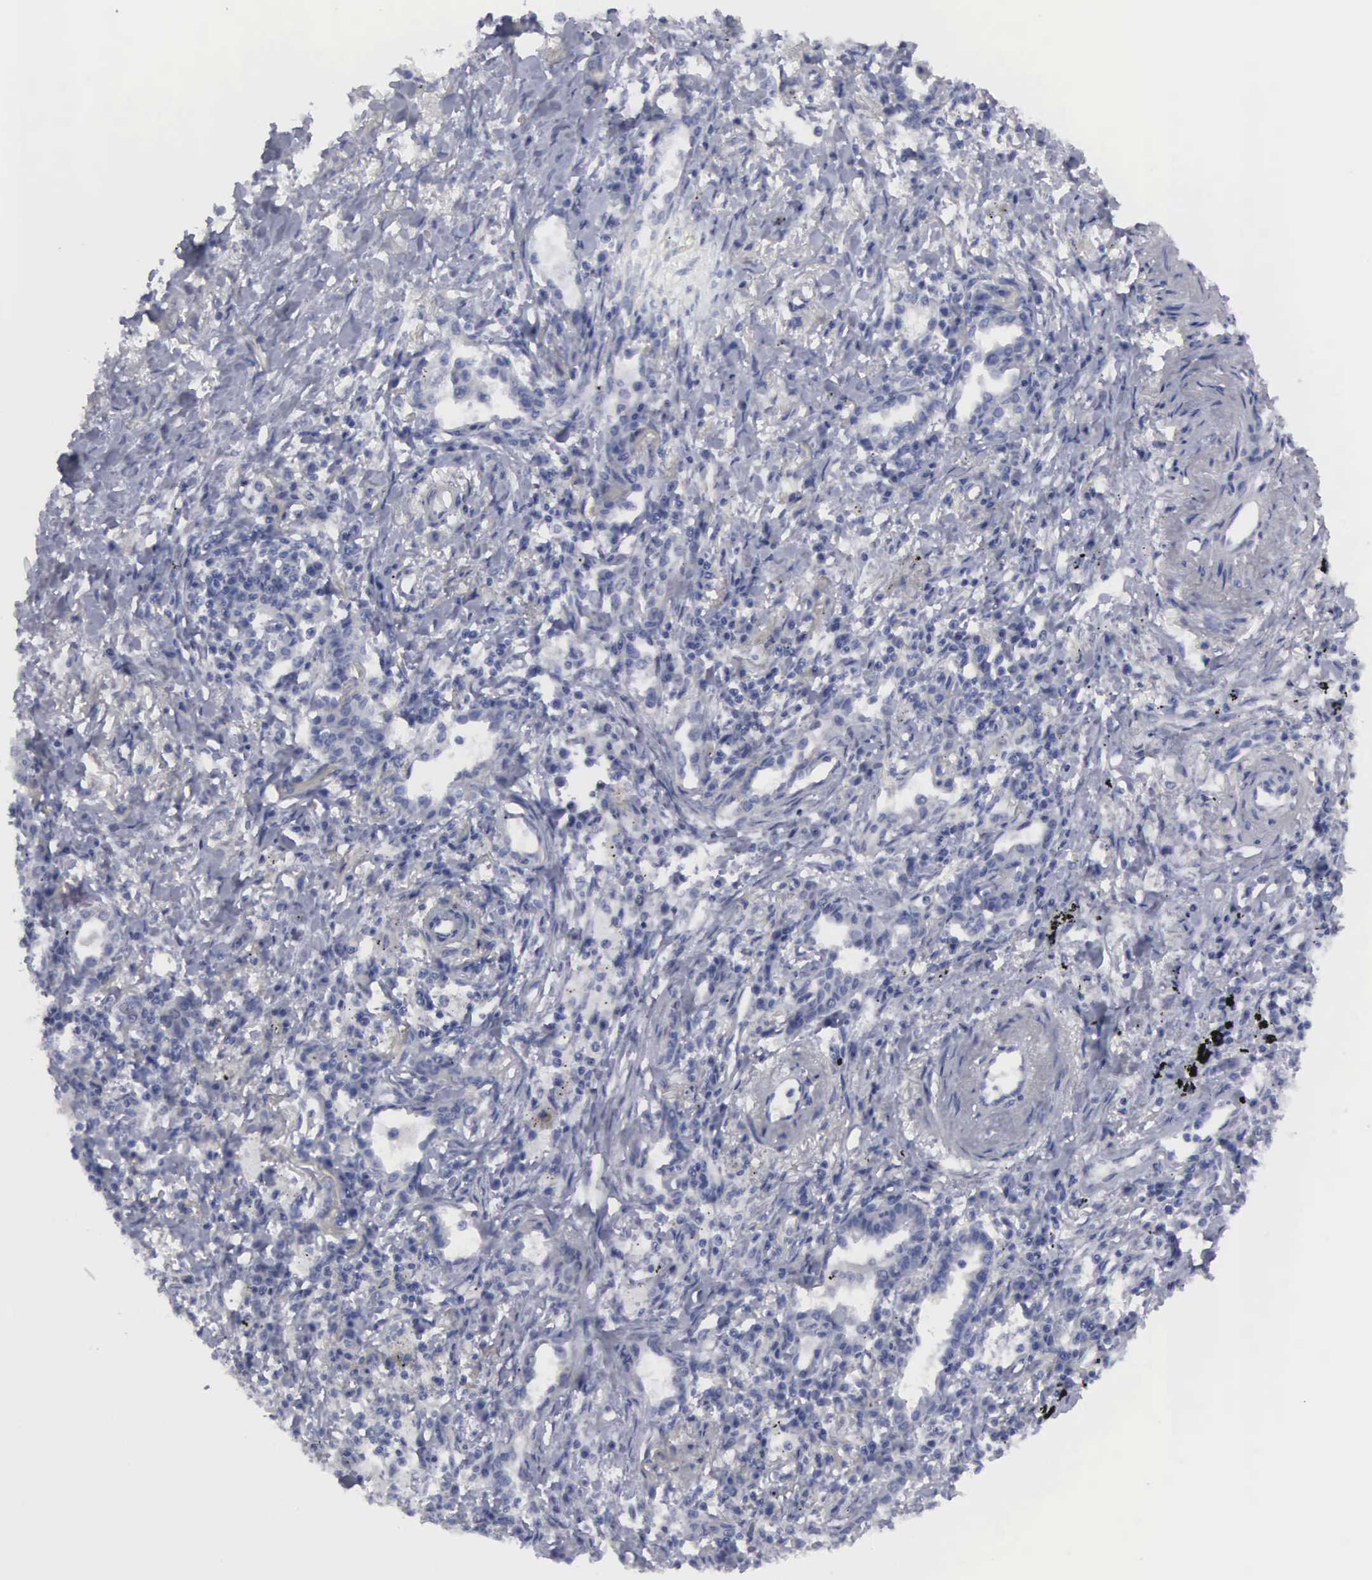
{"staining": {"intensity": "negative", "quantity": "none", "location": "none"}, "tissue": "lung cancer", "cell_type": "Tumor cells", "image_type": "cancer", "snomed": [{"axis": "morphology", "description": "Adenocarcinoma, NOS"}, {"axis": "topography", "description": "Lung"}], "caption": "This is an IHC photomicrograph of human adenocarcinoma (lung). There is no expression in tumor cells.", "gene": "CEP170B", "patient": {"sex": "male", "age": 60}}